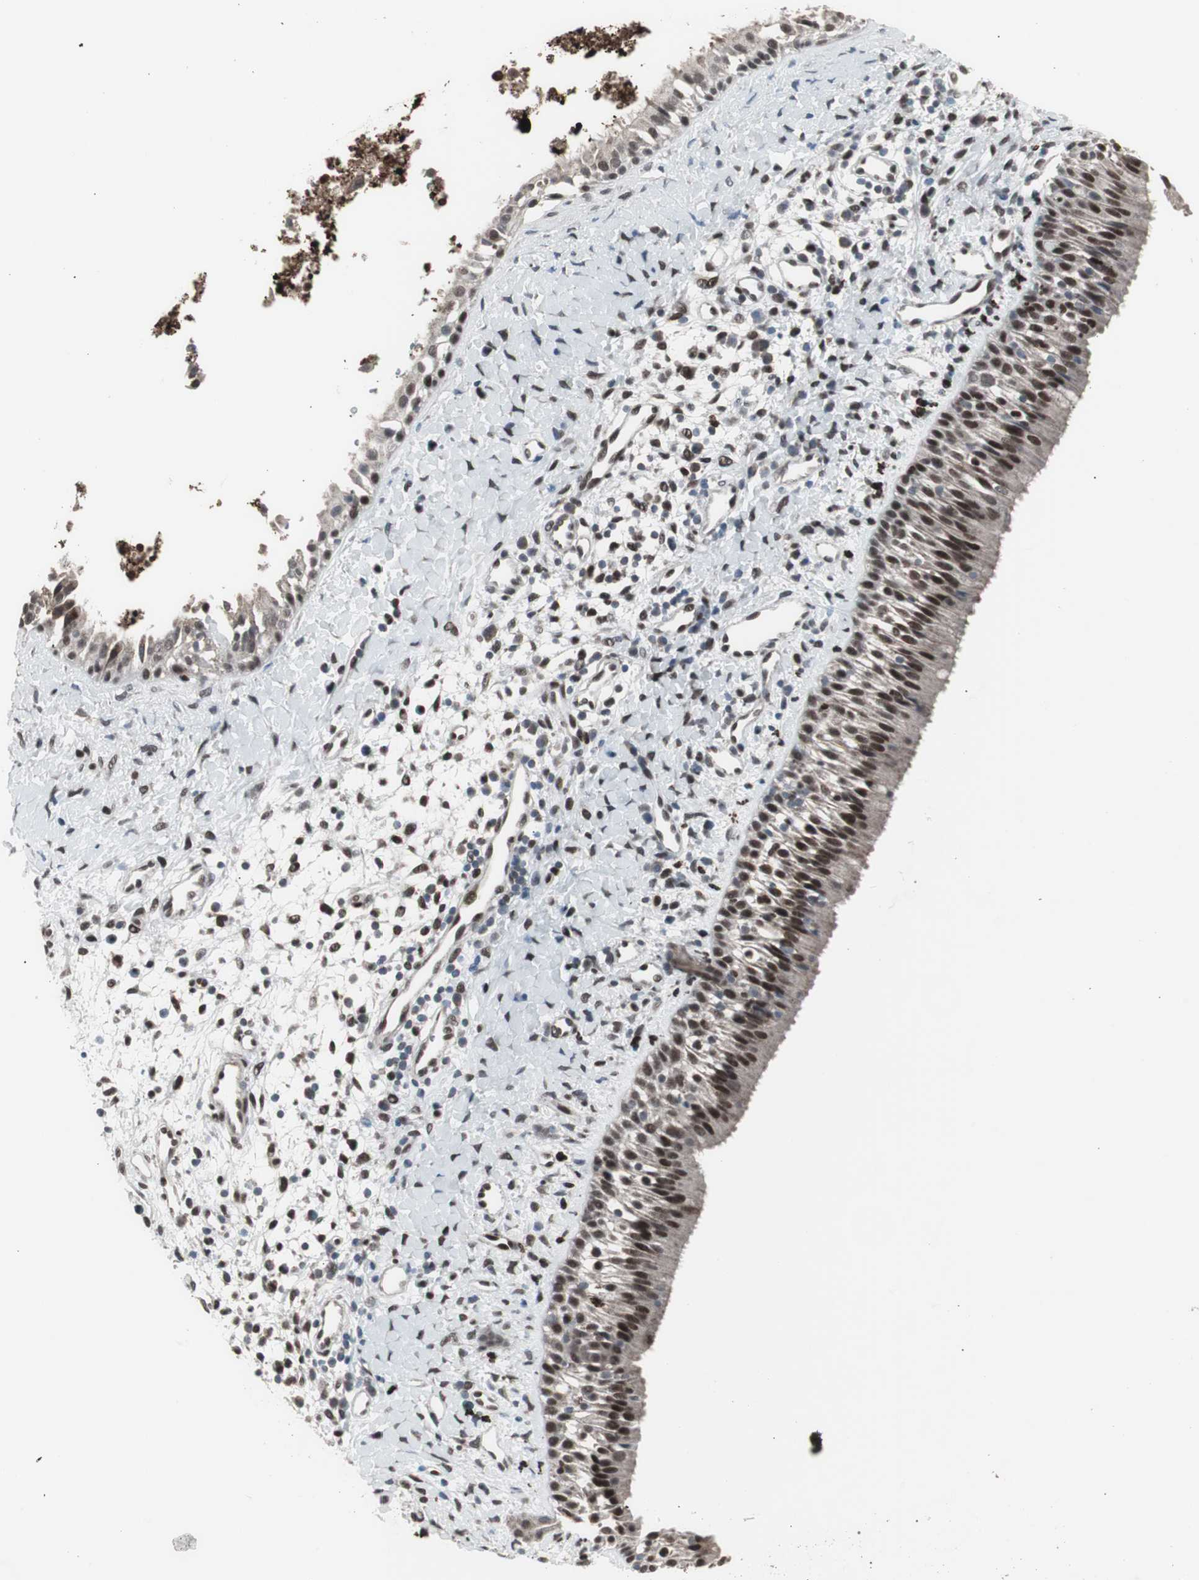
{"staining": {"intensity": "moderate", "quantity": ">75%", "location": "nuclear"}, "tissue": "nasopharynx", "cell_type": "Respiratory epithelial cells", "image_type": "normal", "snomed": [{"axis": "morphology", "description": "Normal tissue, NOS"}, {"axis": "topography", "description": "Nasopharynx"}], "caption": "Unremarkable nasopharynx was stained to show a protein in brown. There is medium levels of moderate nuclear staining in about >75% of respiratory epithelial cells. The staining was performed using DAB to visualize the protein expression in brown, while the nuclei were stained in blue with hematoxylin (Magnification: 20x).", "gene": "RXRA", "patient": {"sex": "male", "age": 22}}